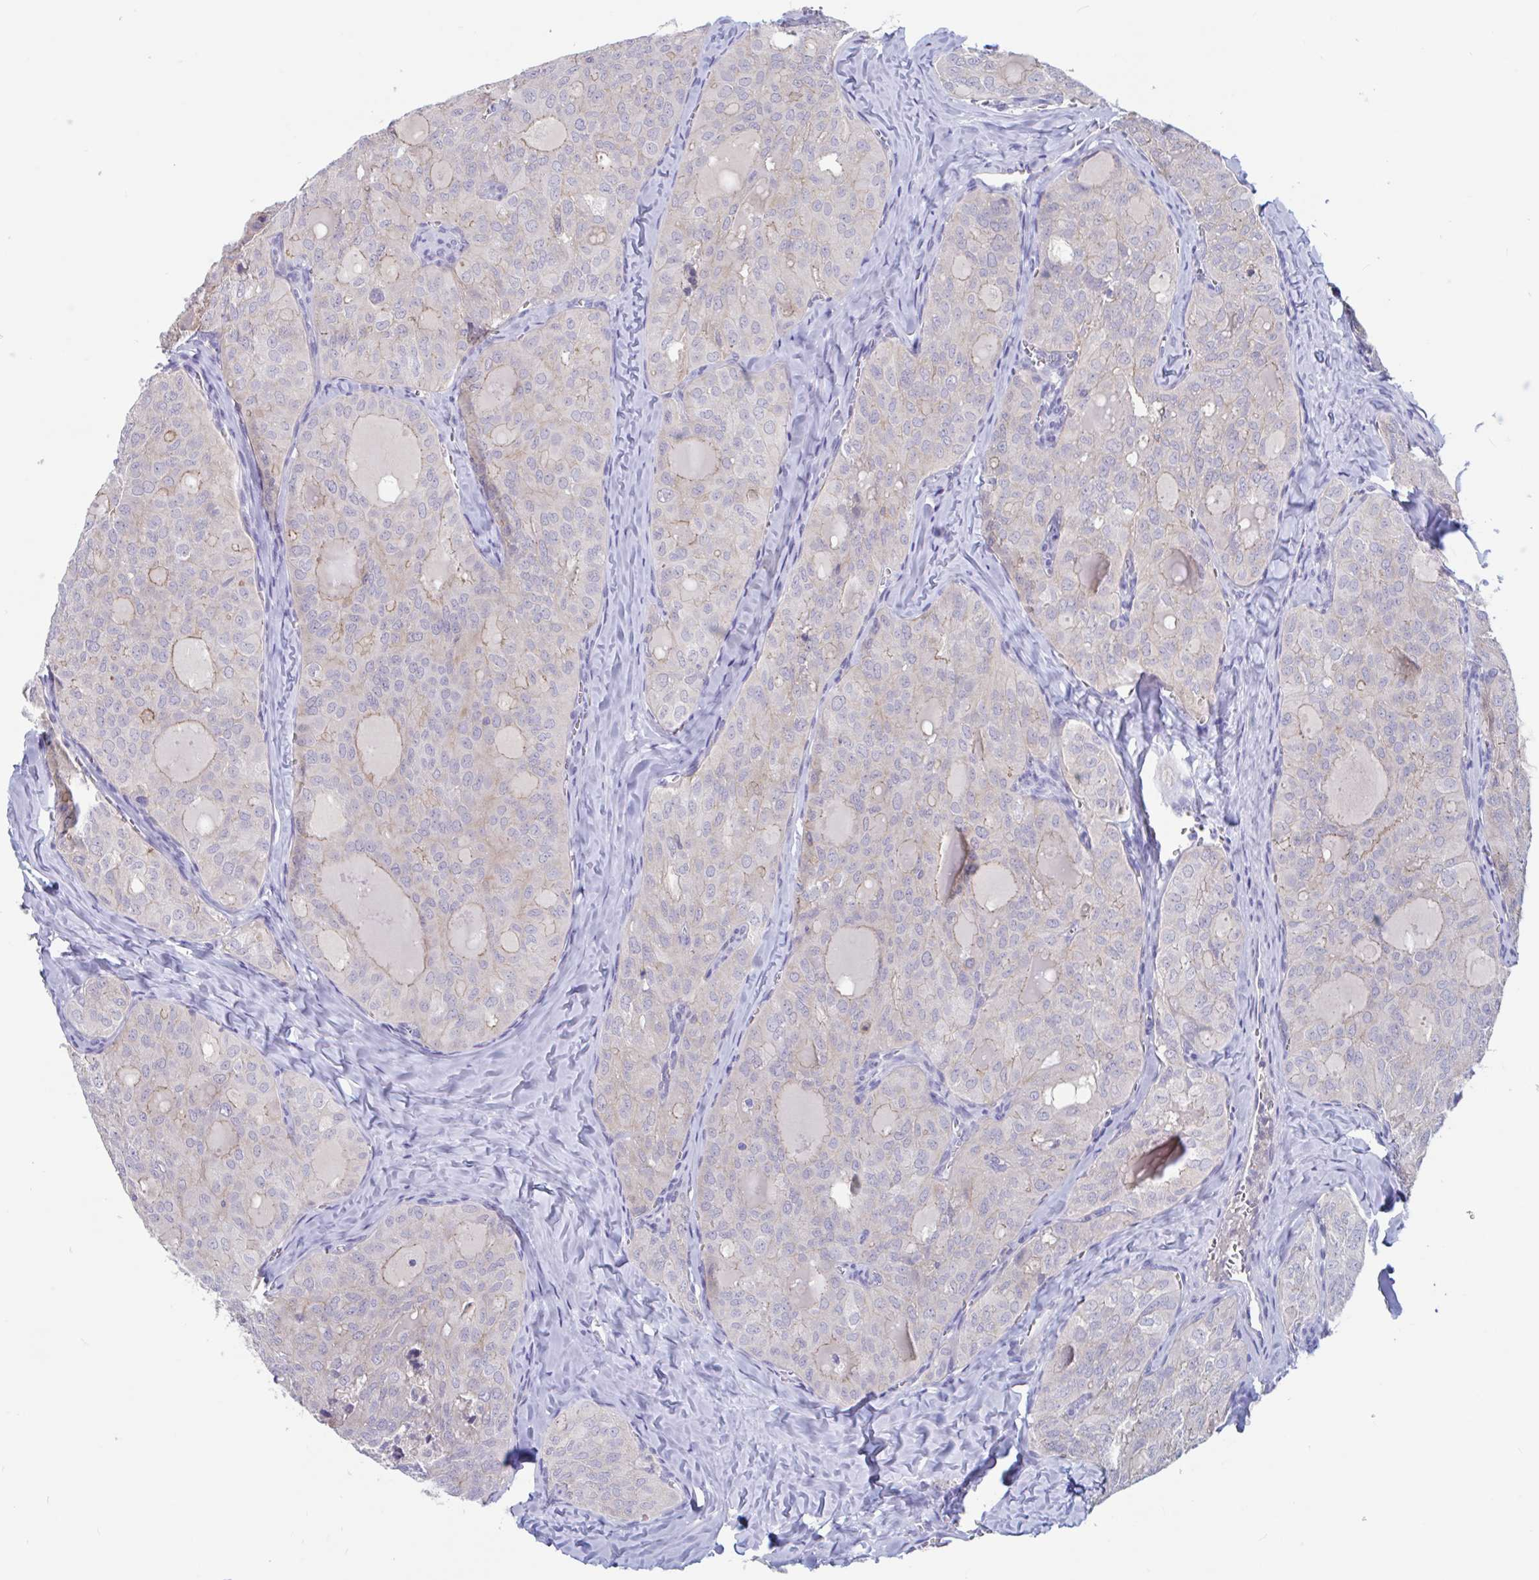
{"staining": {"intensity": "weak", "quantity": "<25%", "location": "cytoplasmic/membranous"}, "tissue": "thyroid cancer", "cell_type": "Tumor cells", "image_type": "cancer", "snomed": [{"axis": "morphology", "description": "Follicular adenoma carcinoma, NOS"}, {"axis": "topography", "description": "Thyroid gland"}], "caption": "Tumor cells are negative for brown protein staining in thyroid cancer (follicular adenoma carcinoma).", "gene": "UNKL", "patient": {"sex": "male", "age": 75}}